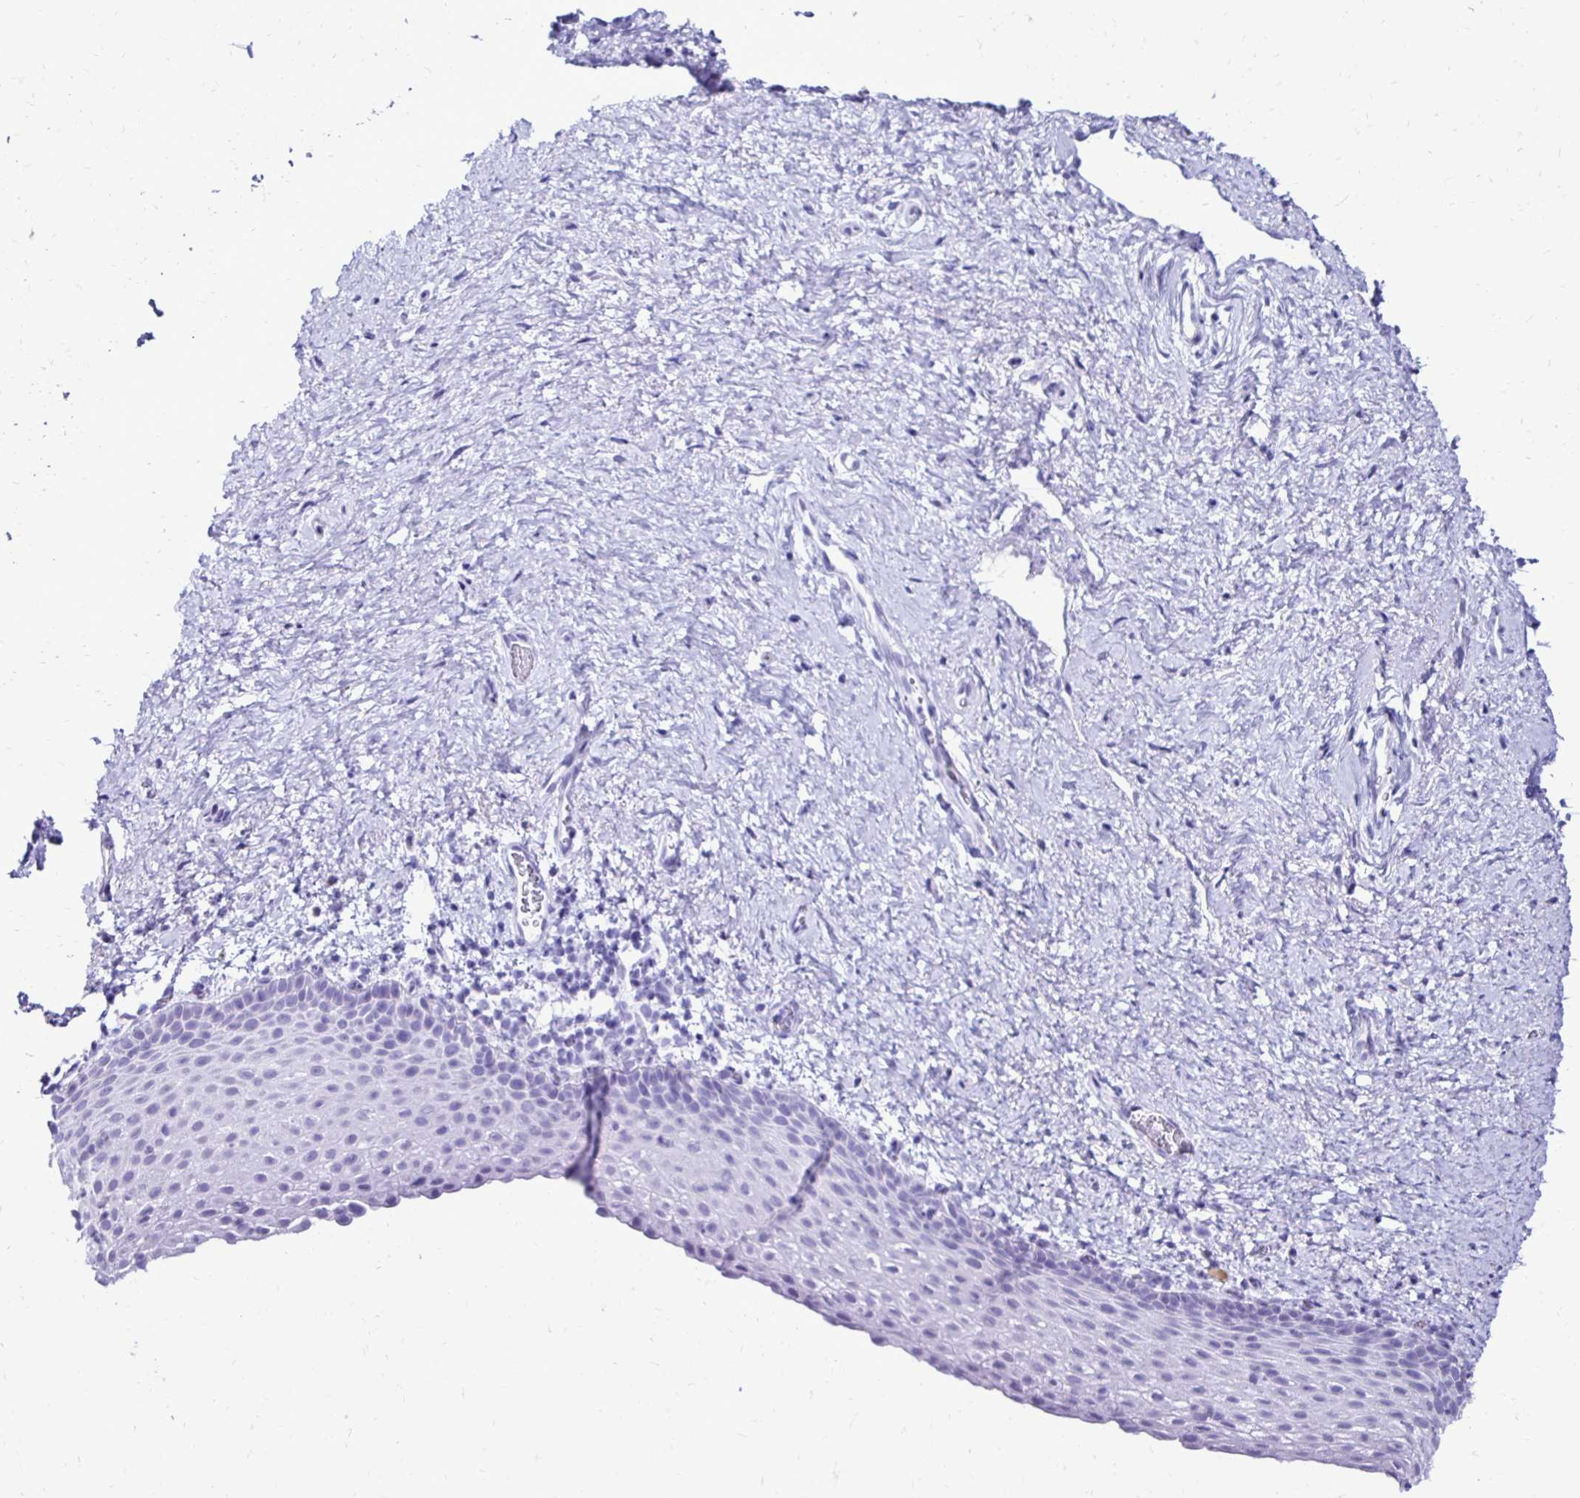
{"staining": {"intensity": "negative", "quantity": "none", "location": "none"}, "tissue": "vagina", "cell_type": "Squamous epithelial cells", "image_type": "normal", "snomed": [{"axis": "morphology", "description": "Normal tissue, NOS"}, {"axis": "topography", "description": "Vagina"}], "caption": "An image of vagina stained for a protein shows no brown staining in squamous epithelial cells.", "gene": "CST5", "patient": {"sex": "female", "age": 61}}